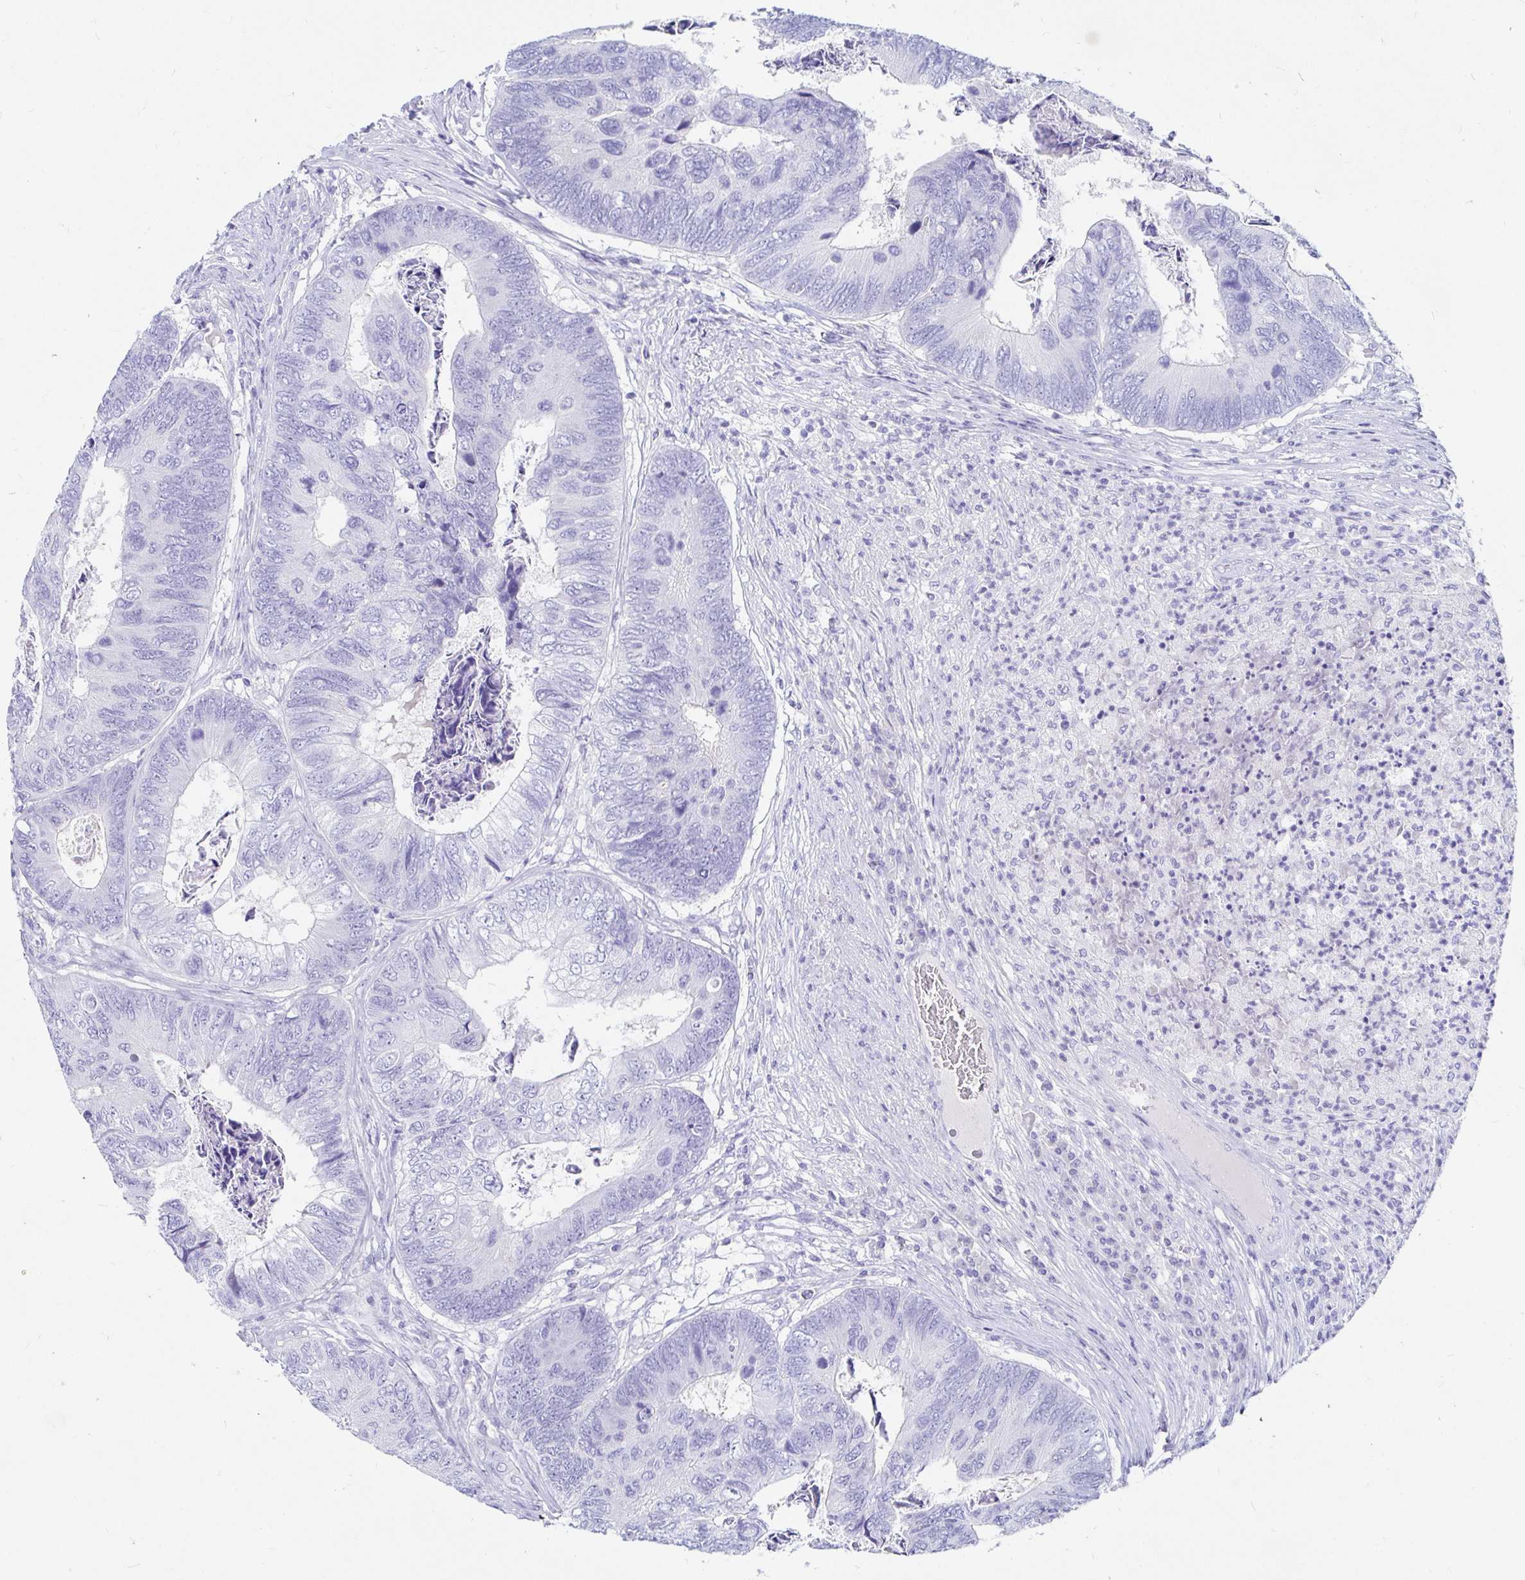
{"staining": {"intensity": "negative", "quantity": "none", "location": "none"}, "tissue": "colorectal cancer", "cell_type": "Tumor cells", "image_type": "cancer", "snomed": [{"axis": "morphology", "description": "Adenocarcinoma, NOS"}, {"axis": "topography", "description": "Colon"}], "caption": "The photomicrograph shows no staining of tumor cells in colorectal cancer. The staining was performed using DAB to visualize the protein expression in brown, while the nuclei were stained in blue with hematoxylin (Magnification: 20x).", "gene": "NR2E1", "patient": {"sex": "female", "age": 67}}